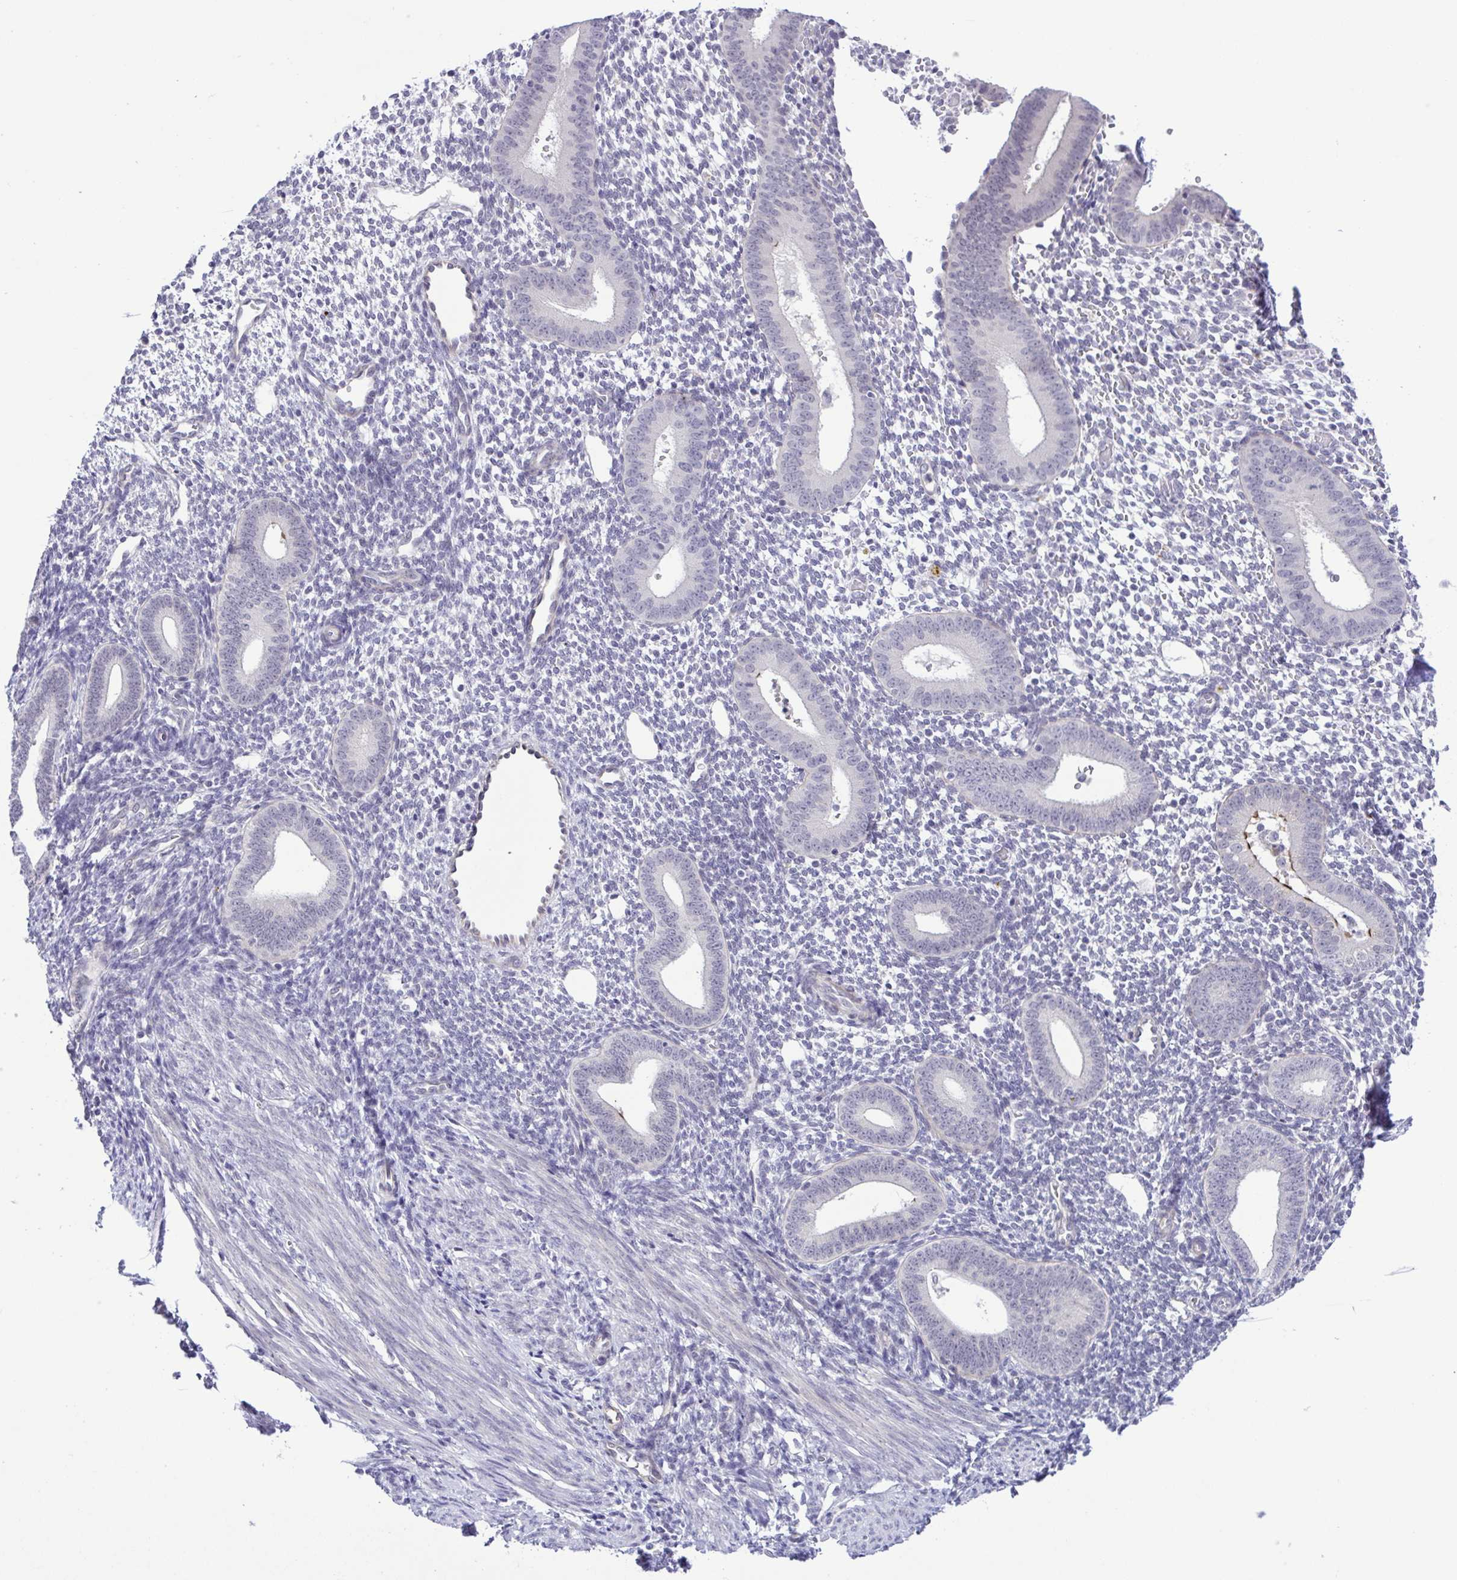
{"staining": {"intensity": "negative", "quantity": "none", "location": "none"}, "tissue": "endometrium", "cell_type": "Cells in endometrial stroma", "image_type": "normal", "snomed": [{"axis": "morphology", "description": "Normal tissue, NOS"}, {"axis": "topography", "description": "Endometrium"}], "caption": "The micrograph shows no significant staining in cells in endometrial stroma of endometrium. (DAB (3,3'-diaminobenzidine) immunohistochemistry (IHC) visualized using brightfield microscopy, high magnification).", "gene": "IL1RN", "patient": {"sex": "female", "age": 40}}